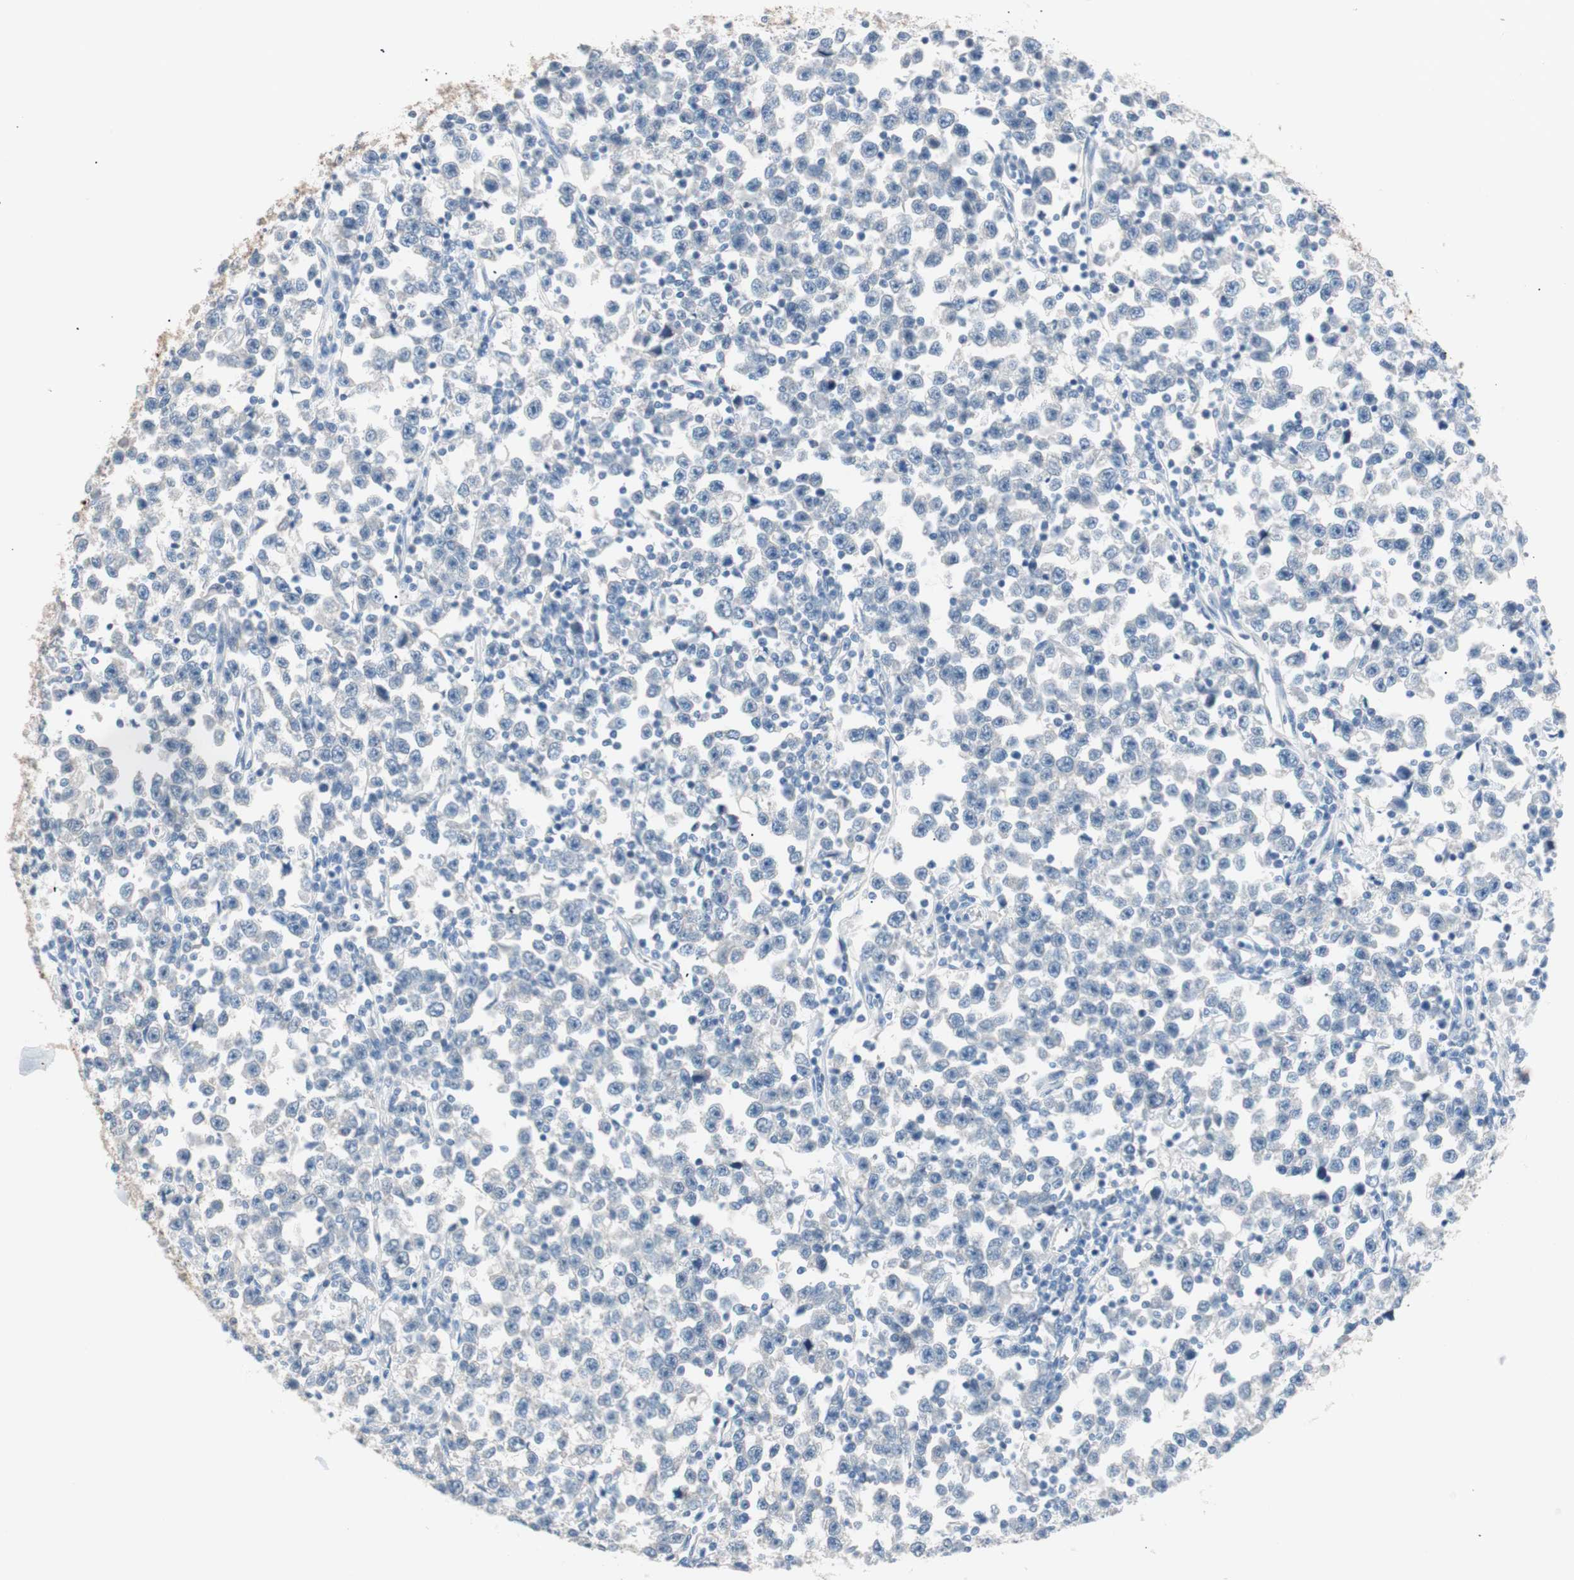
{"staining": {"intensity": "negative", "quantity": "none", "location": "none"}, "tissue": "testis cancer", "cell_type": "Tumor cells", "image_type": "cancer", "snomed": [{"axis": "morphology", "description": "Seminoma, NOS"}, {"axis": "topography", "description": "Testis"}], "caption": "High magnification brightfield microscopy of testis cancer (seminoma) stained with DAB (brown) and counterstained with hematoxylin (blue): tumor cells show no significant positivity.", "gene": "VIL1", "patient": {"sex": "male", "age": 43}}